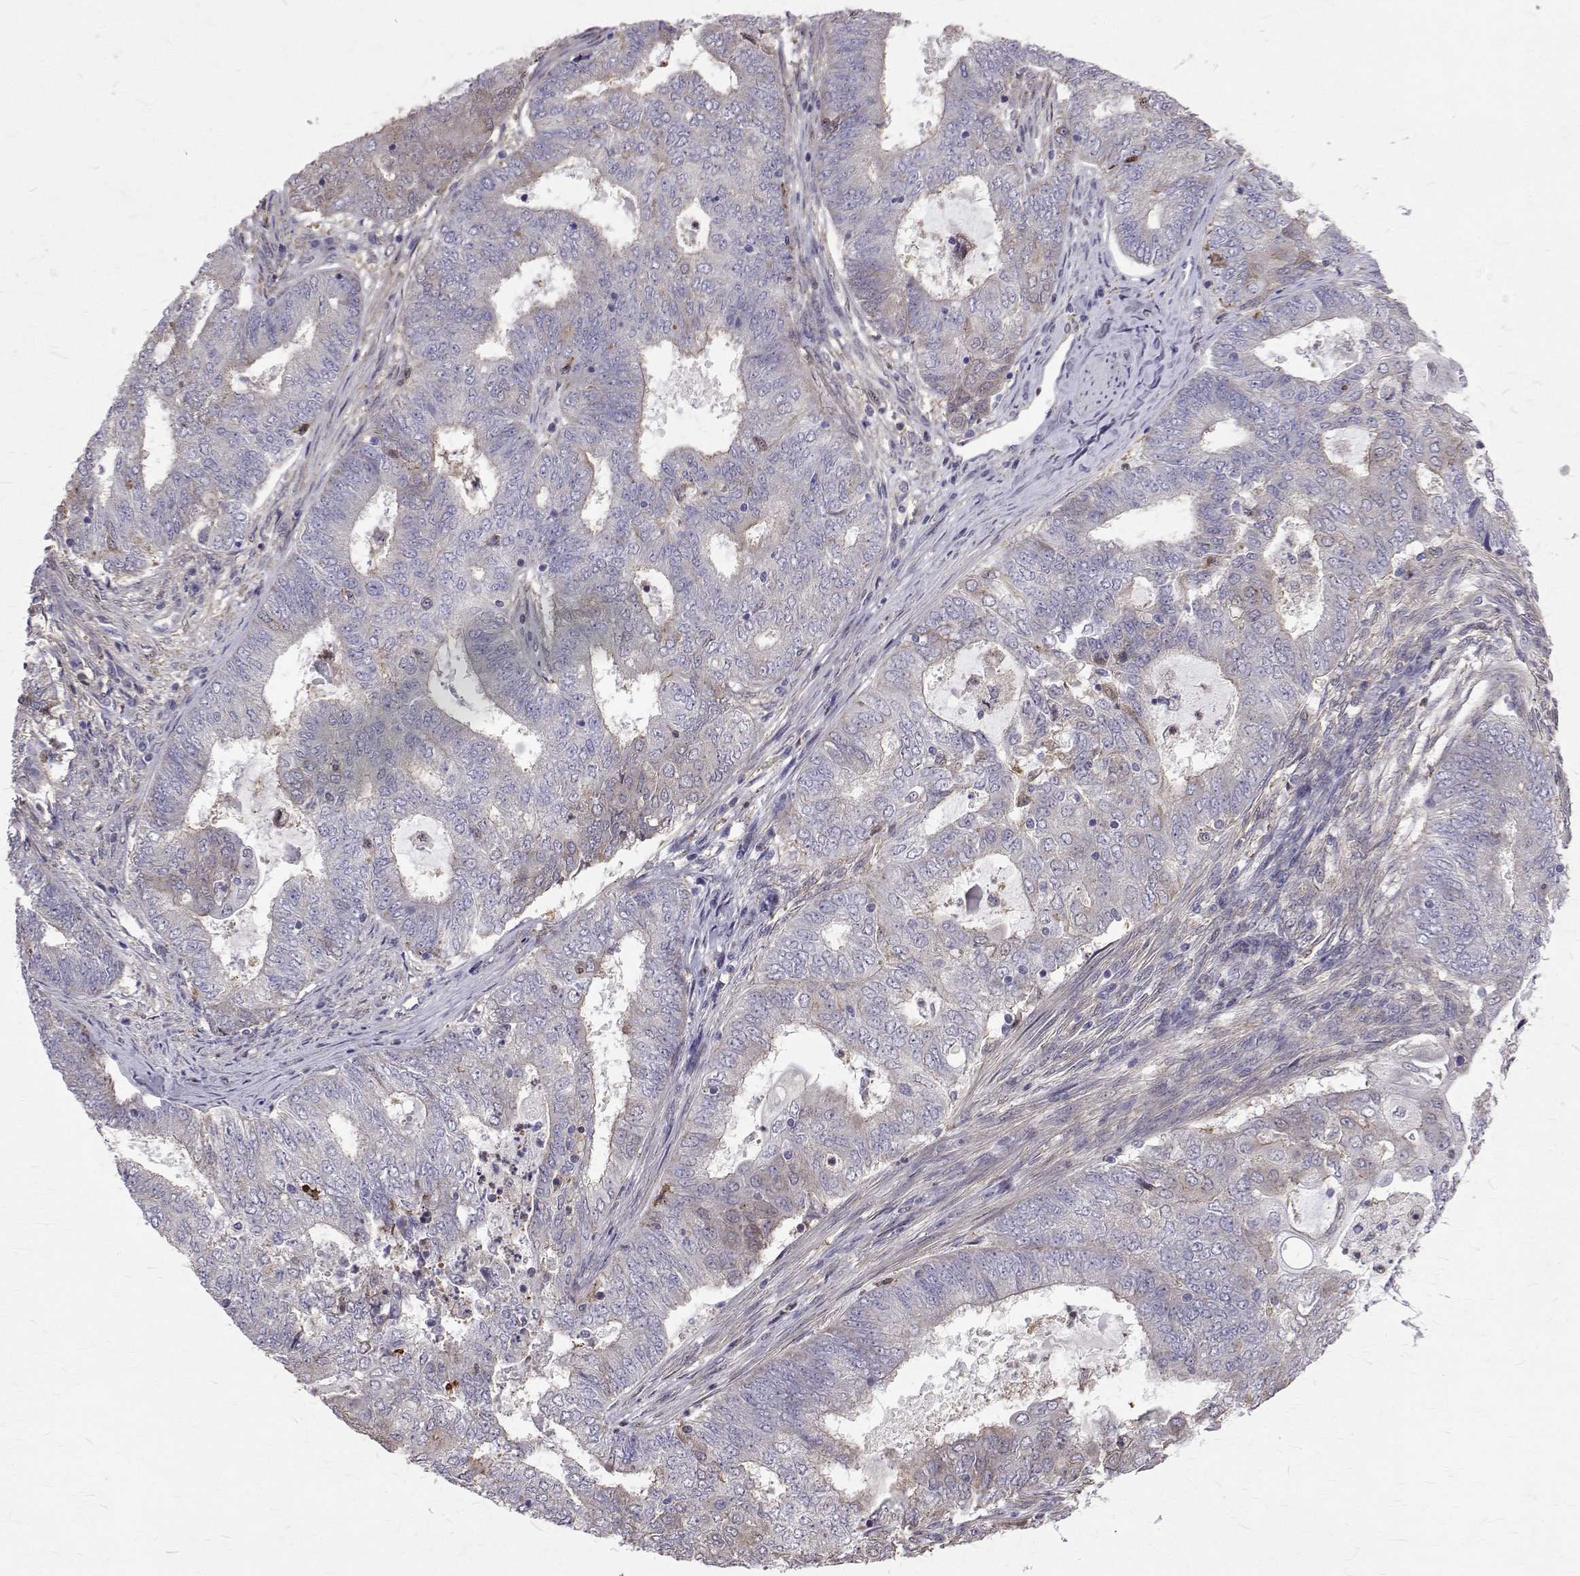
{"staining": {"intensity": "negative", "quantity": "none", "location": "none"}, "tissue": "endometrial cancer", "cell_type": "Tumor cells", "image_type": "cancer", "snomed": [{"axis": "morphology", "description": "Adenocarcinoma, NOS"}, {"axis": "topography", "description": "Endometrium"}], "caption": "The immunohistochemistry micrograph has no significant expression in tumor cells of adenocarcinoma (endometrial) tissue.", "gene": "CCDC89", "patient": {"sex": "female", "age": 62}}